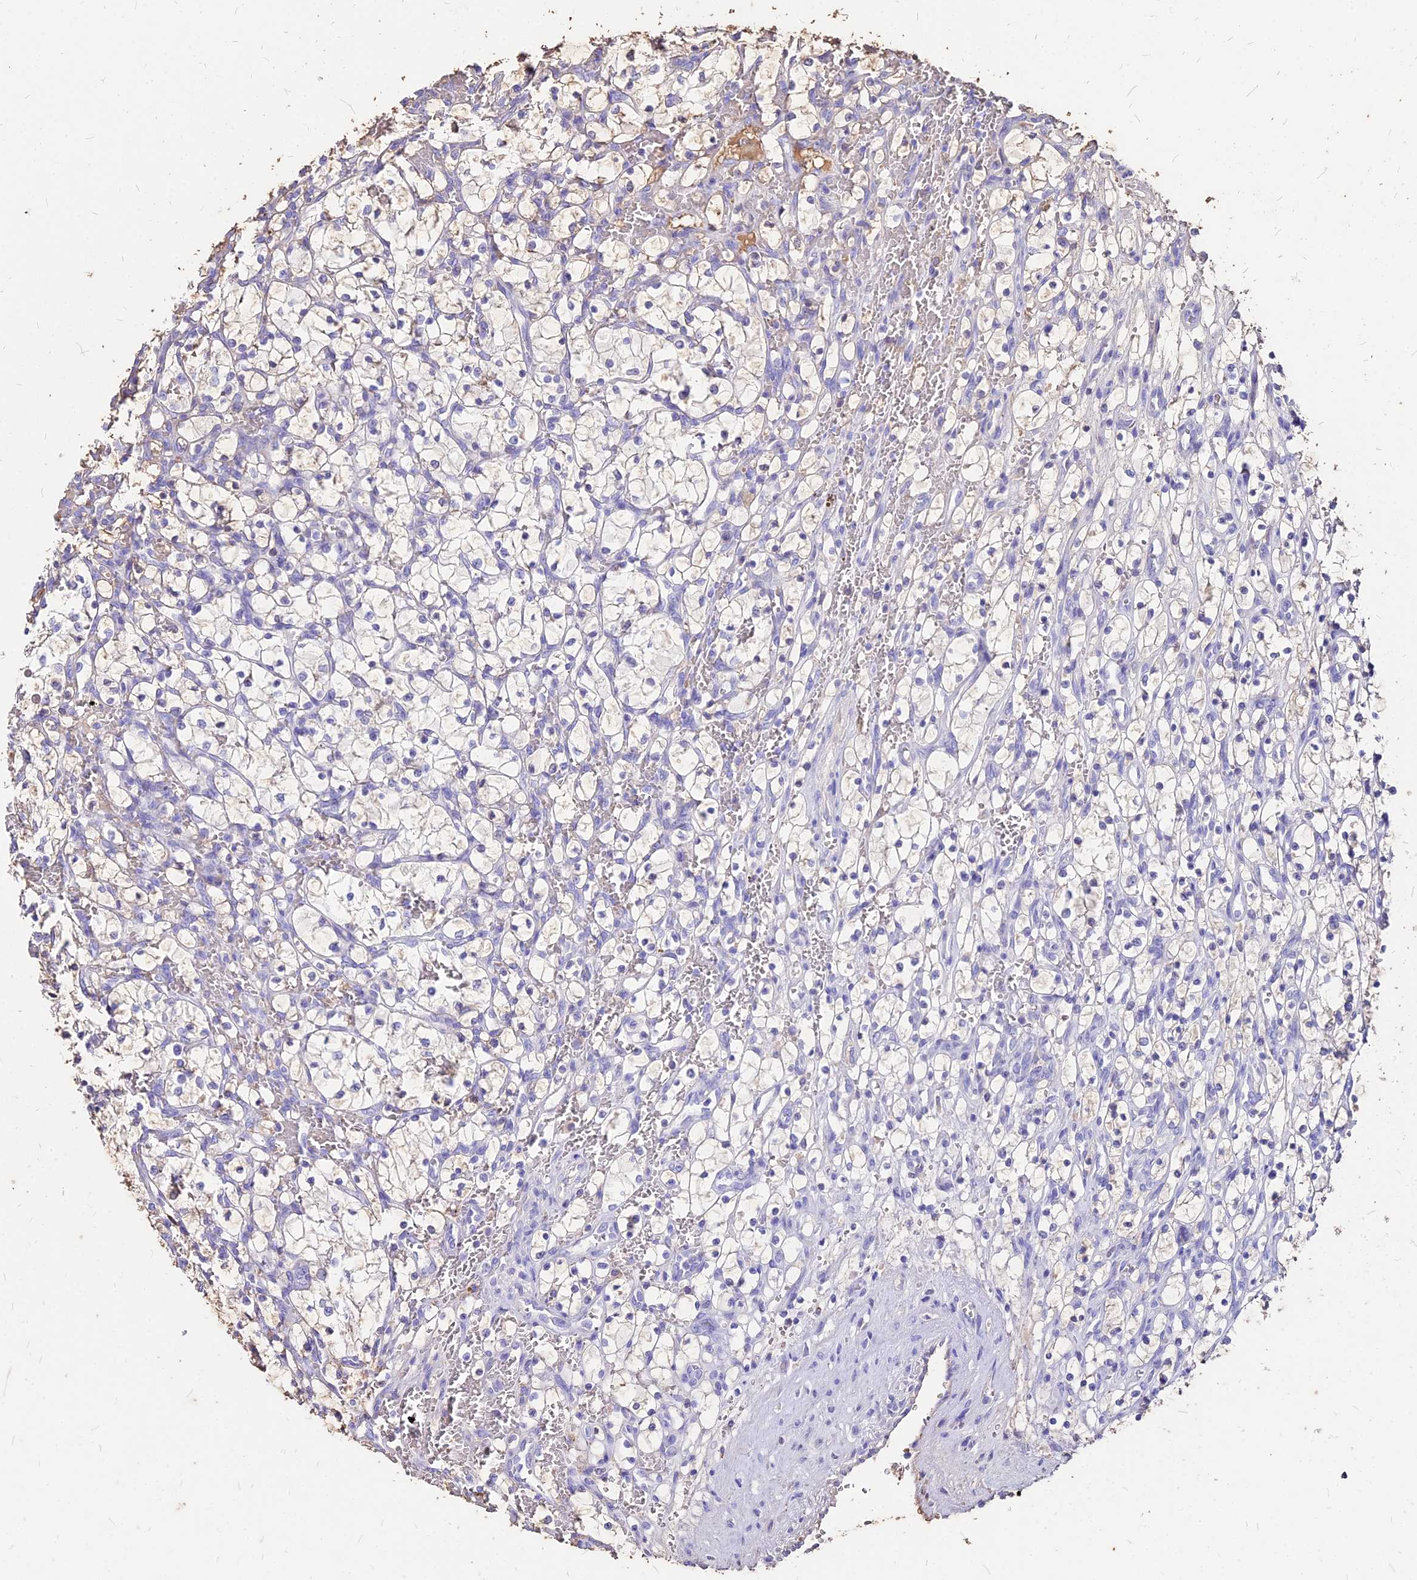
{"staining": {"intensity": "negative", "quantity": "none", "location": "none"}, "tissue": "renal cancer", "cell_type": "Tumor cells", "image_type": "cancer", "snomed": [{"axis": "morphology", "description": "Adenocarcinoma, NOS"}, {"axis": "topography", "description": "Kidney"}], "caption": "DAB (3,3'-diaminobenzidine) immunohistochemical staining of human renal adenocarcinoma demonstrates no significant expression in tumor cells.", "gene": "NME5", "patient": {"sex": "female", "age": 69}}